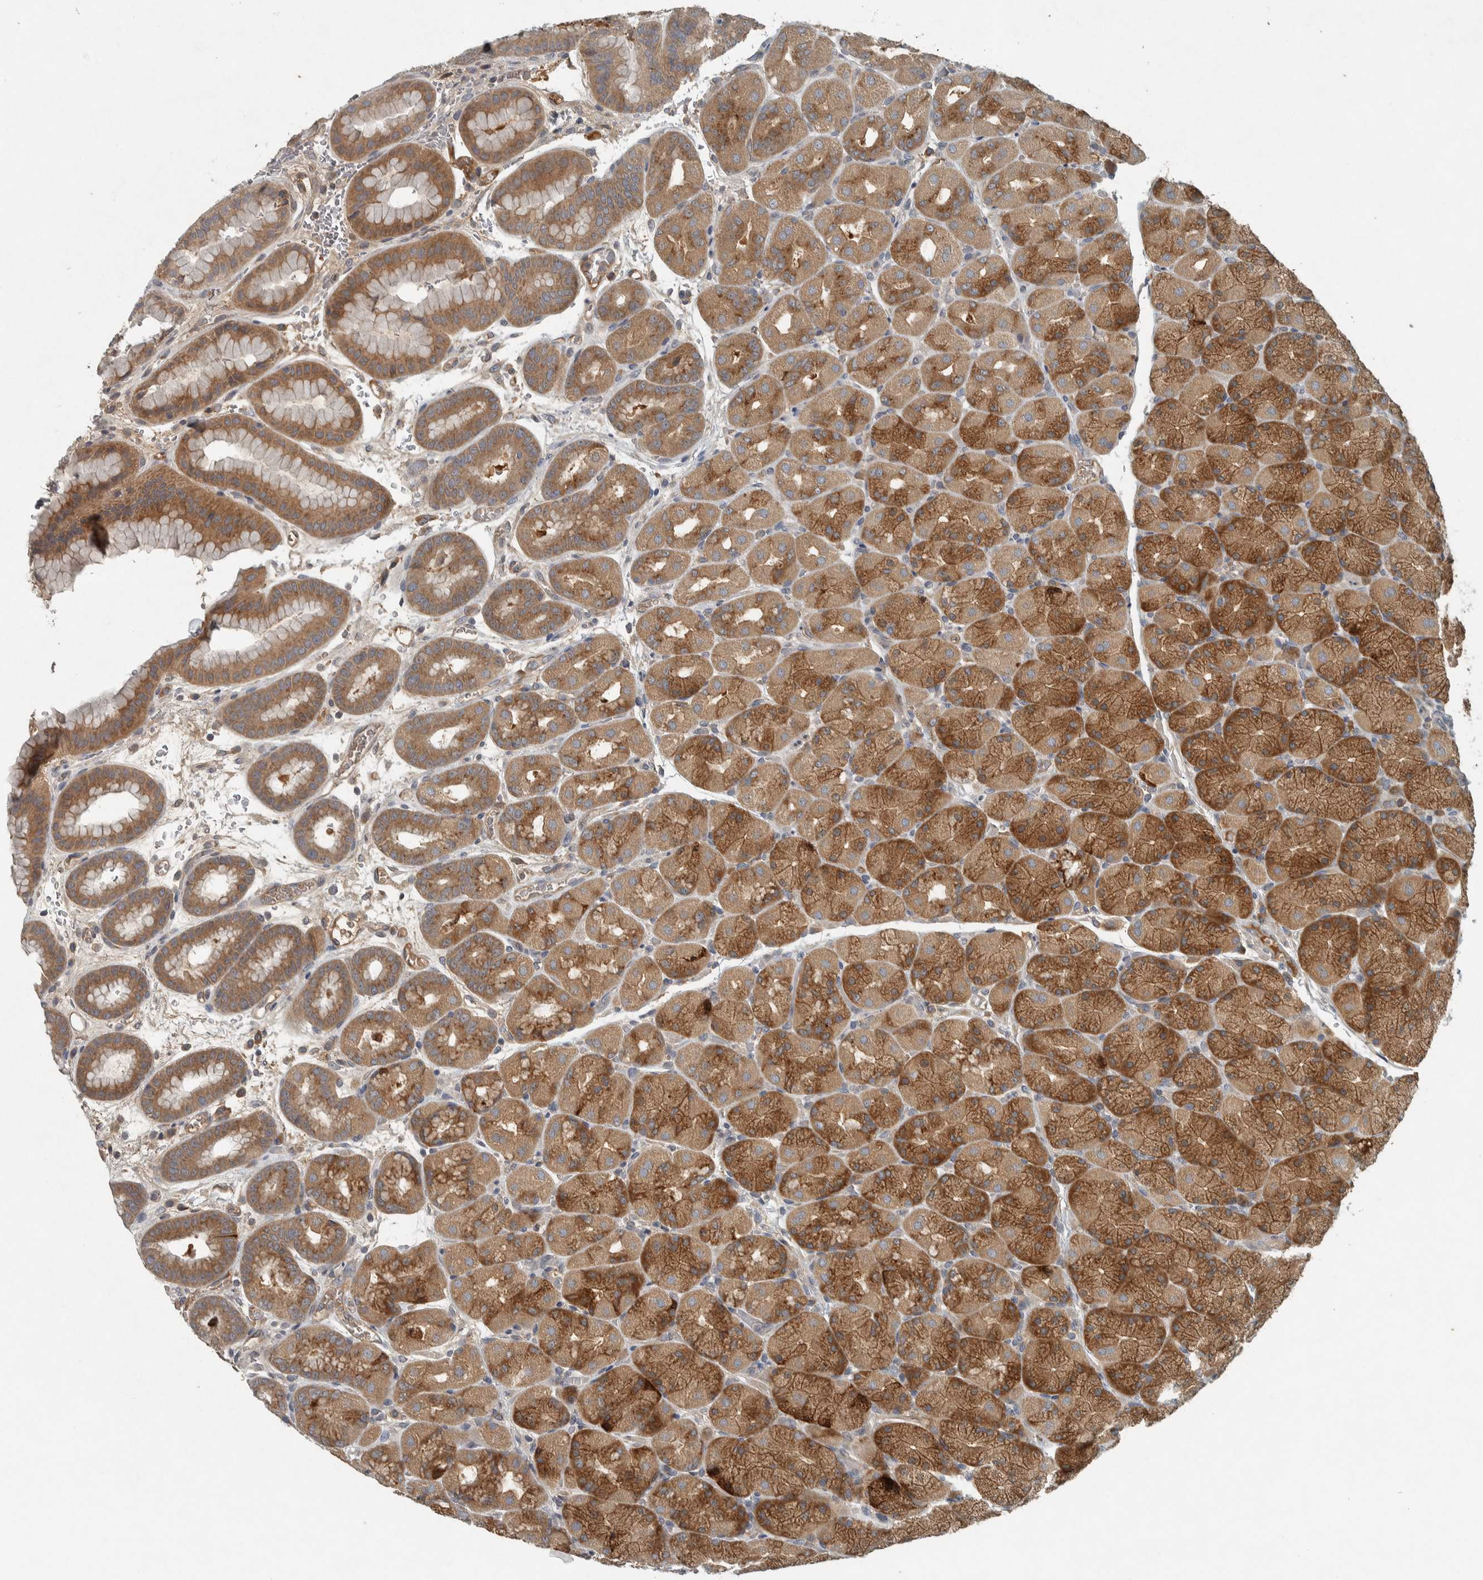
{"staining": {"intensity": "moderate", "quantity": ">75%", "location": "cytoplasmic/membranous"}, "tissue": "stomach", "cell_type": "Glandular cells", "image_type": "normal", "snomed": [{"axis": "morphology", "description": "Normal tissue, NOS"}, {"axis": "morphology", "description": "Carcinoid, malignant, NOS"}, {"axis": "topography", "description": "Stomach, upper"}], "caption": "A micrograph showing moderate cytoplasmic/membranous expression in approximately >75% of glandular cells in benign stomach, as visualized by brown immunohistochemical staining.", "gene": "CLCN2", "patient": {"sex": "male", "age": 39}}